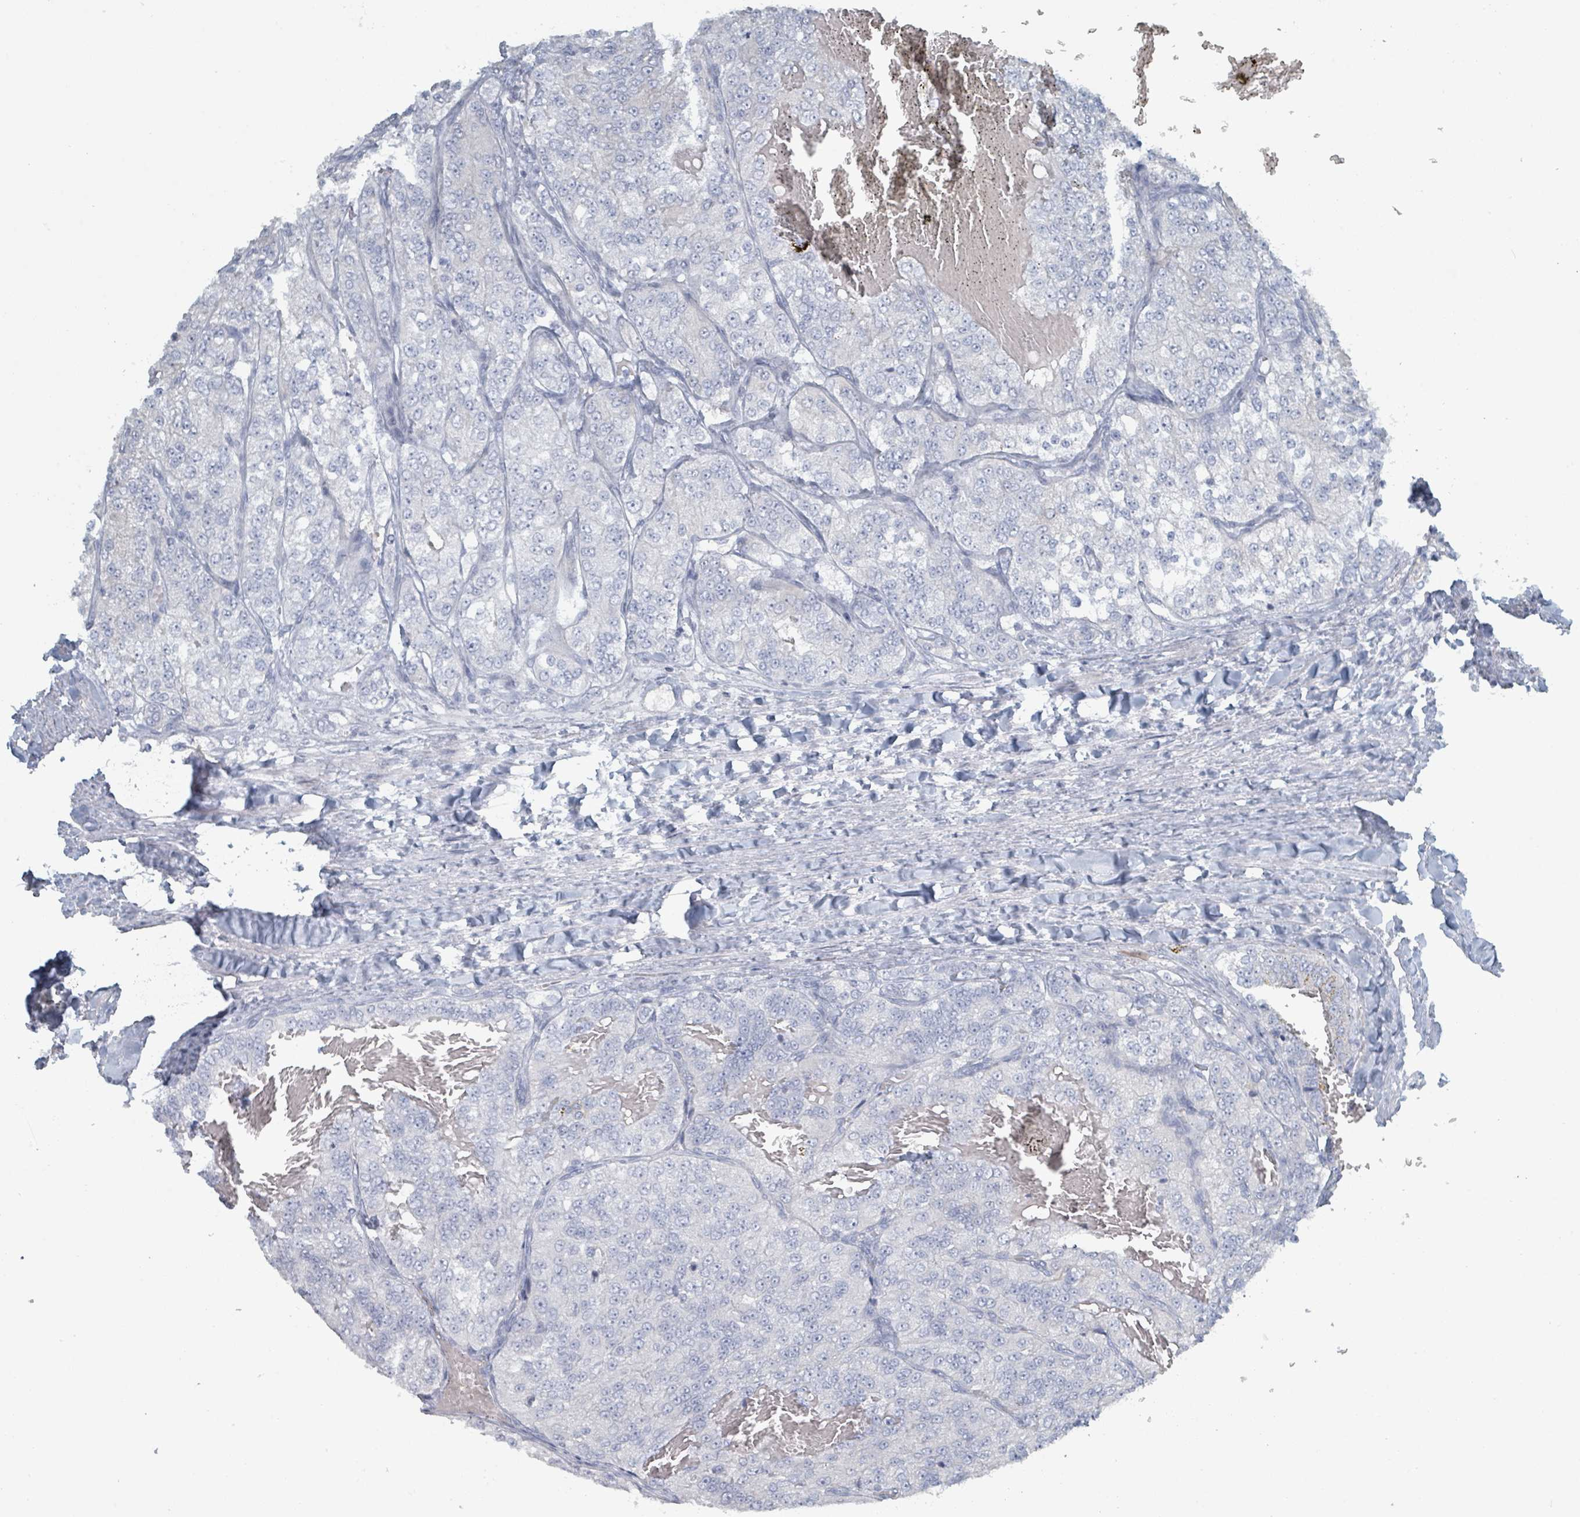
{"staining": {"intensity": "negative", "quantity": "none", "location": "none"}, "tissue": "renal cancer", "cell_type": "Tumor cells", "image_type": "cancer", "snomed": [{"axis": "morphology", "description": "Adenocarcinoma, NOS"}, {"axis": "topography", "description": "Kidney"}], "caption": "This is an immunohistochemistry image of renal cancer. There is no staining in tumor cells.", "gene": "HEATR5A", "patient": {"sex": "female", "age": 63}}